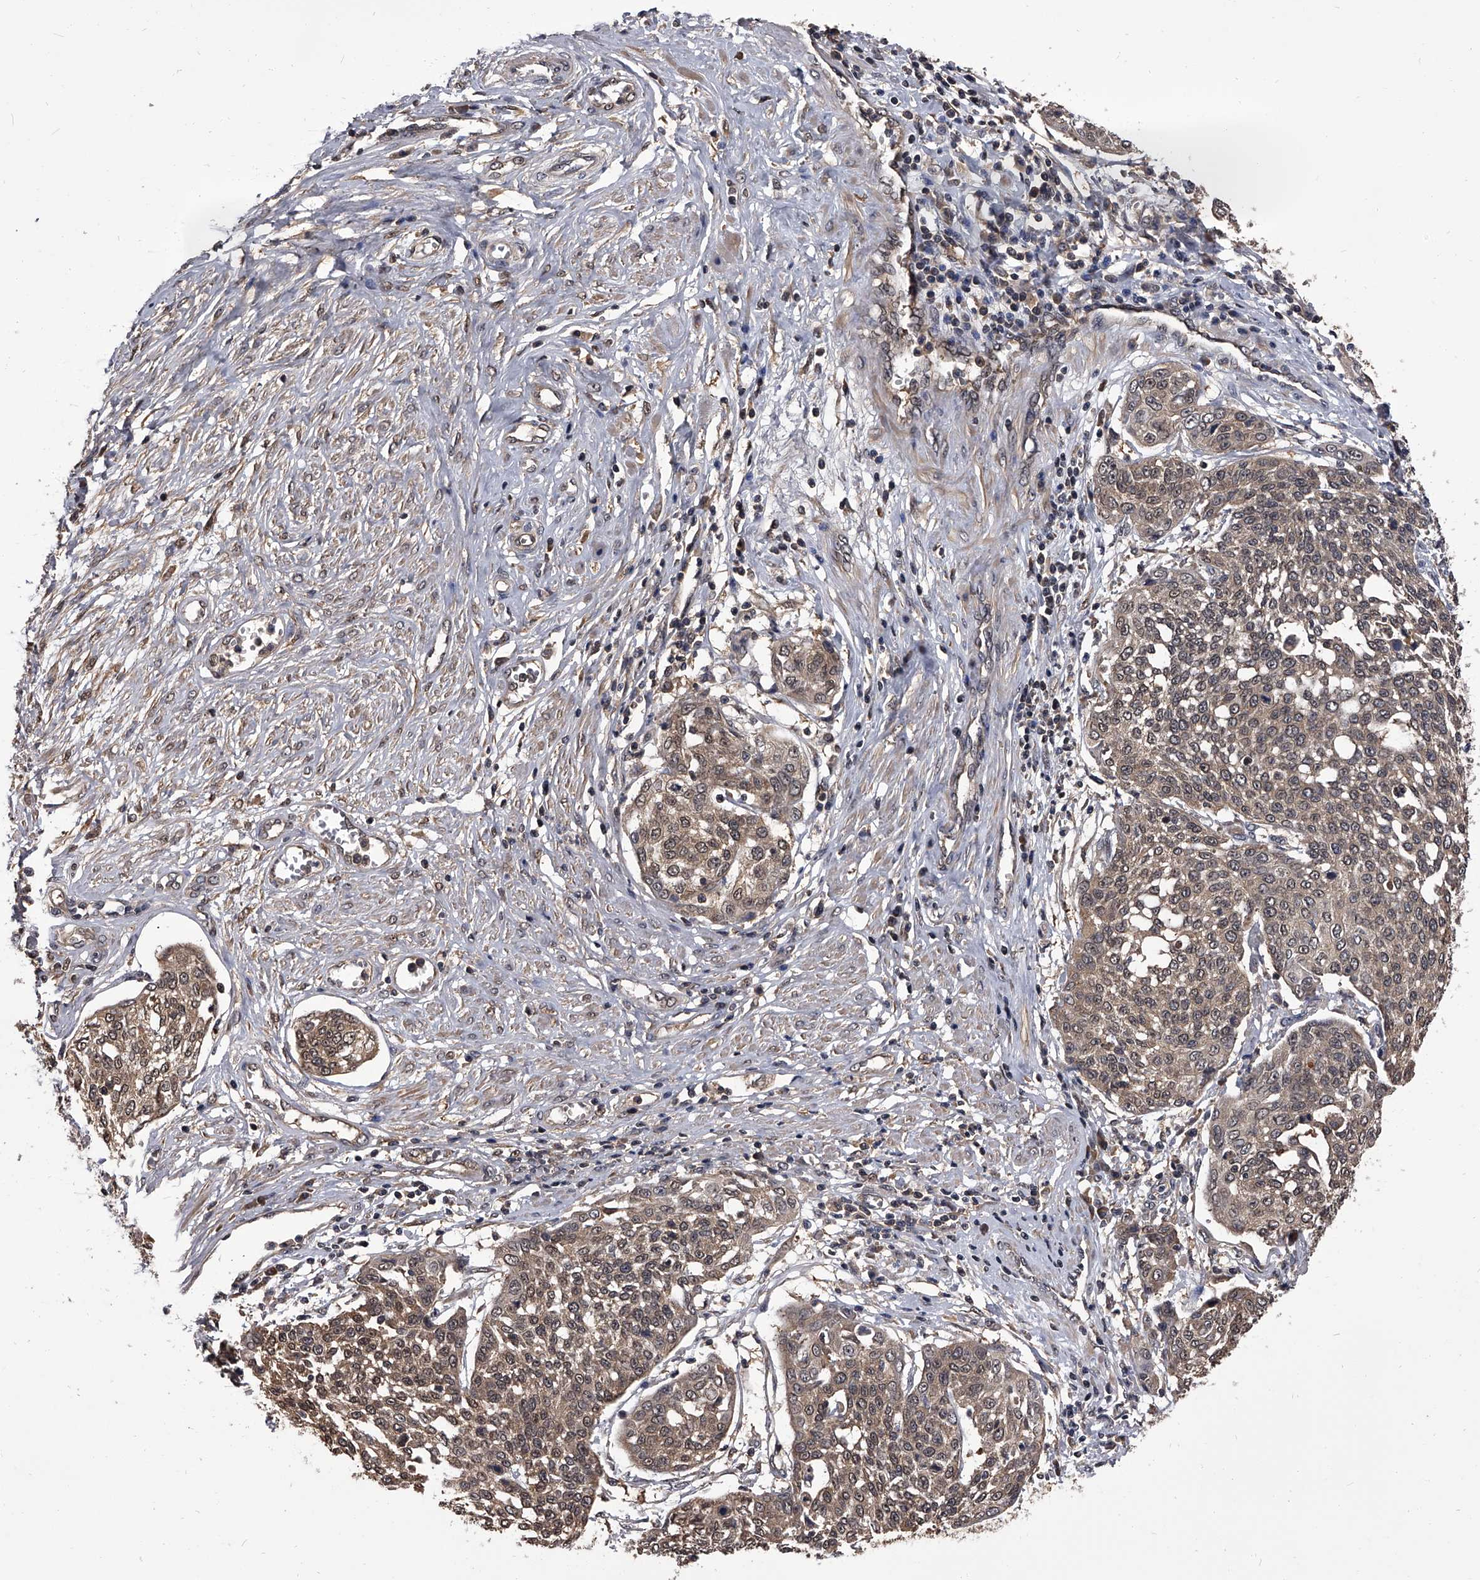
{"staining": {"intensity": "weak", "quantity": ">75%", "location": "cytoplasmic/membranous,nuclear"}, "tissue": "cervical cancer", "cell_type": "Tumor cells", "image_type": "cancer", "snomed": [{"axis": "morphology", "description": "Squamous cell carcinoma, NOS"}, {"axis": "topography", "description": "Cervix"}], "caption": "This photomicrograph exhibits immunohistochemistry staining of squamous cell carcinoma (cervical), with low weak cytoplasmic/membranous and nuclear expression in approximately >75% of tumor cells.", "gene": "SLC18B1", "patient": {"sex": "female", "age": 34}}